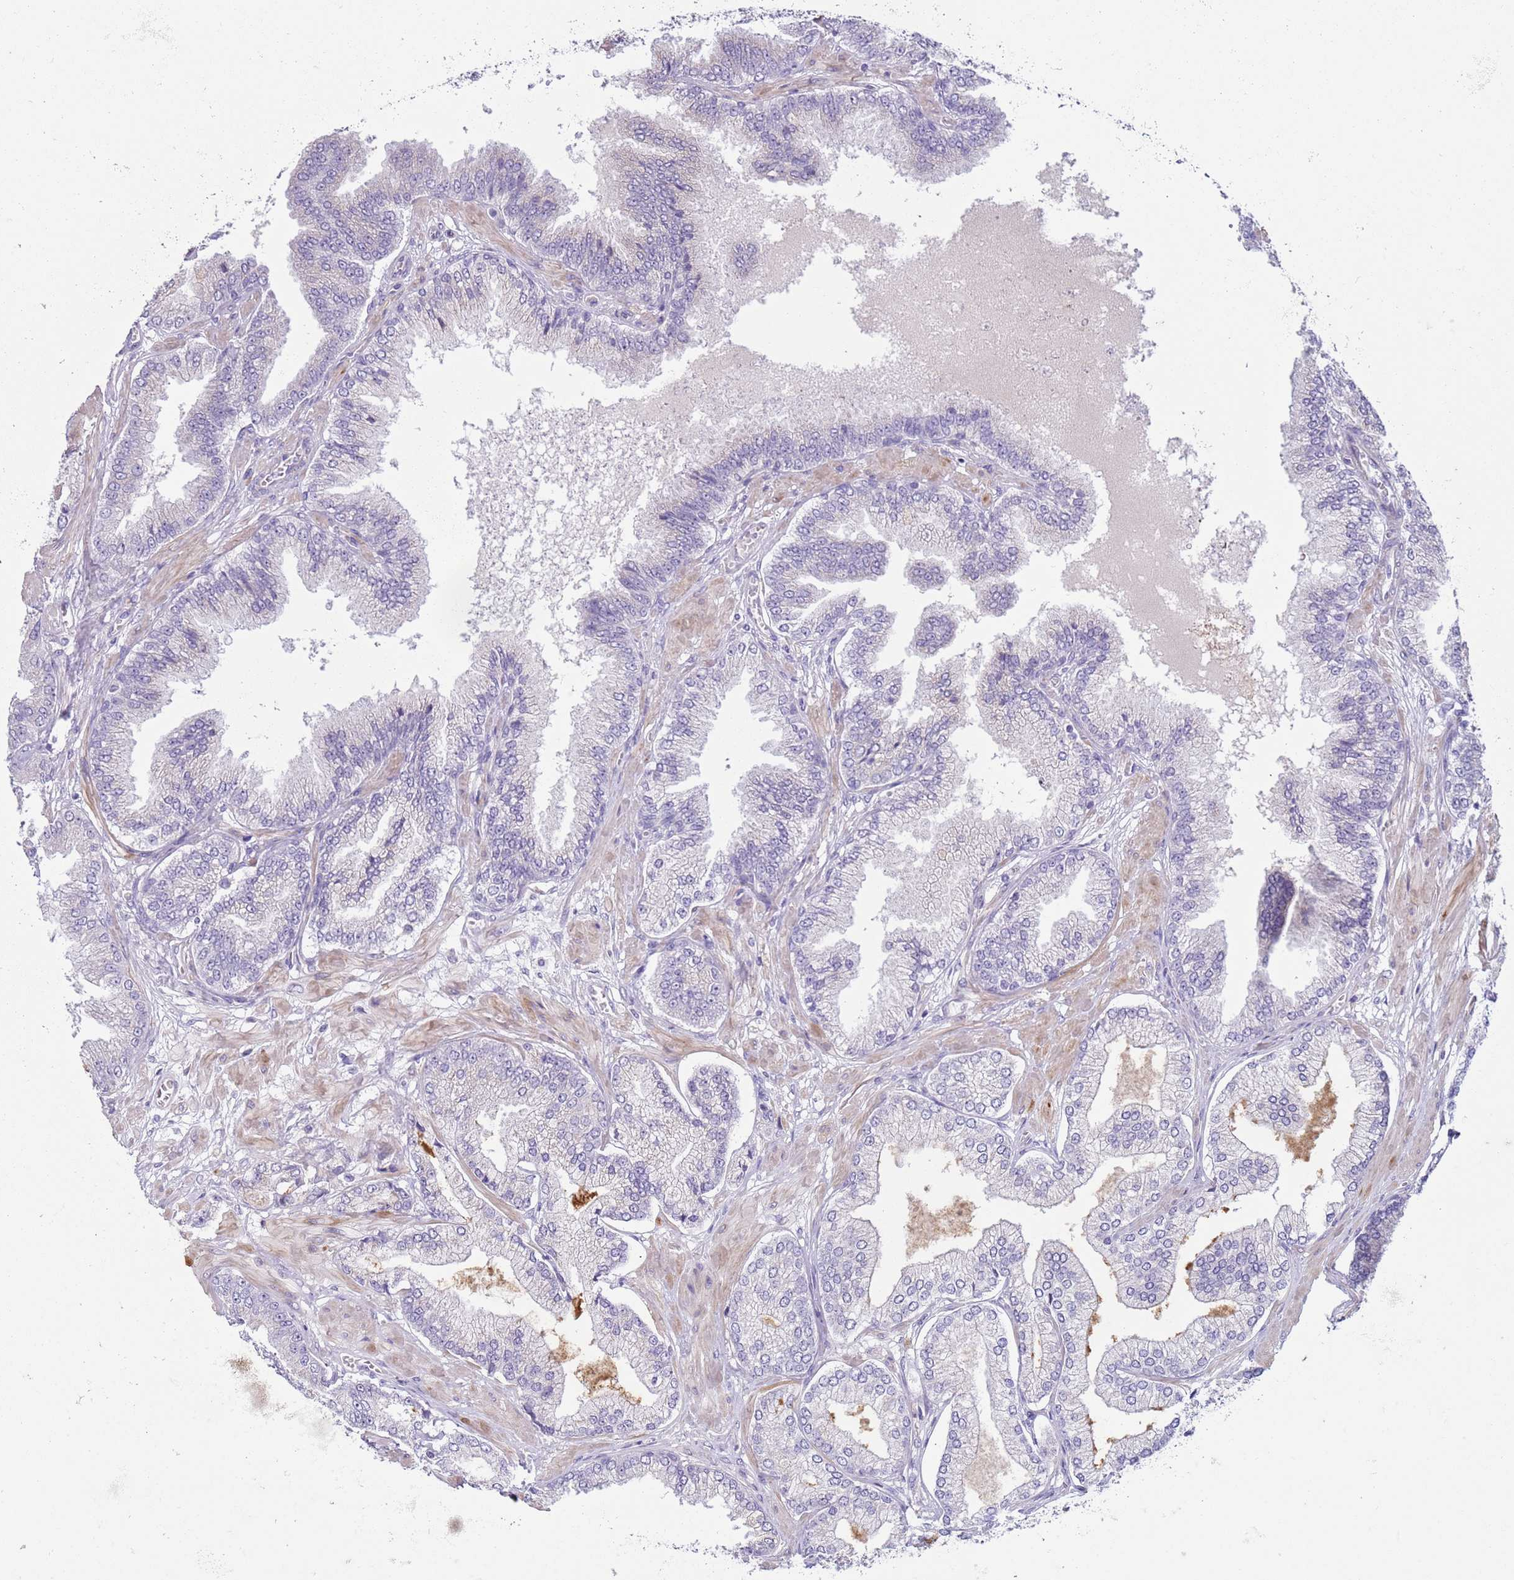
{"staining": {"intensity": "negative", "quantity": "none", "location": "none"}, "tissue": "prostate cancer", "cell_type": "Tumor cells", "image_type": "cancer", "snomed": [{"axis": "morphology", "description": "Adenocarcinoma, Low grade"}, {"axis": "topography", "description": "Prostate"}], "caption": "Protein analysis of prostate cancer (adenocarcinoma (low-grade)) exhibits no significant positivity in tumor cells.", "gene": "NPAP1", "patient": {"sex": "male", "age": 55}}